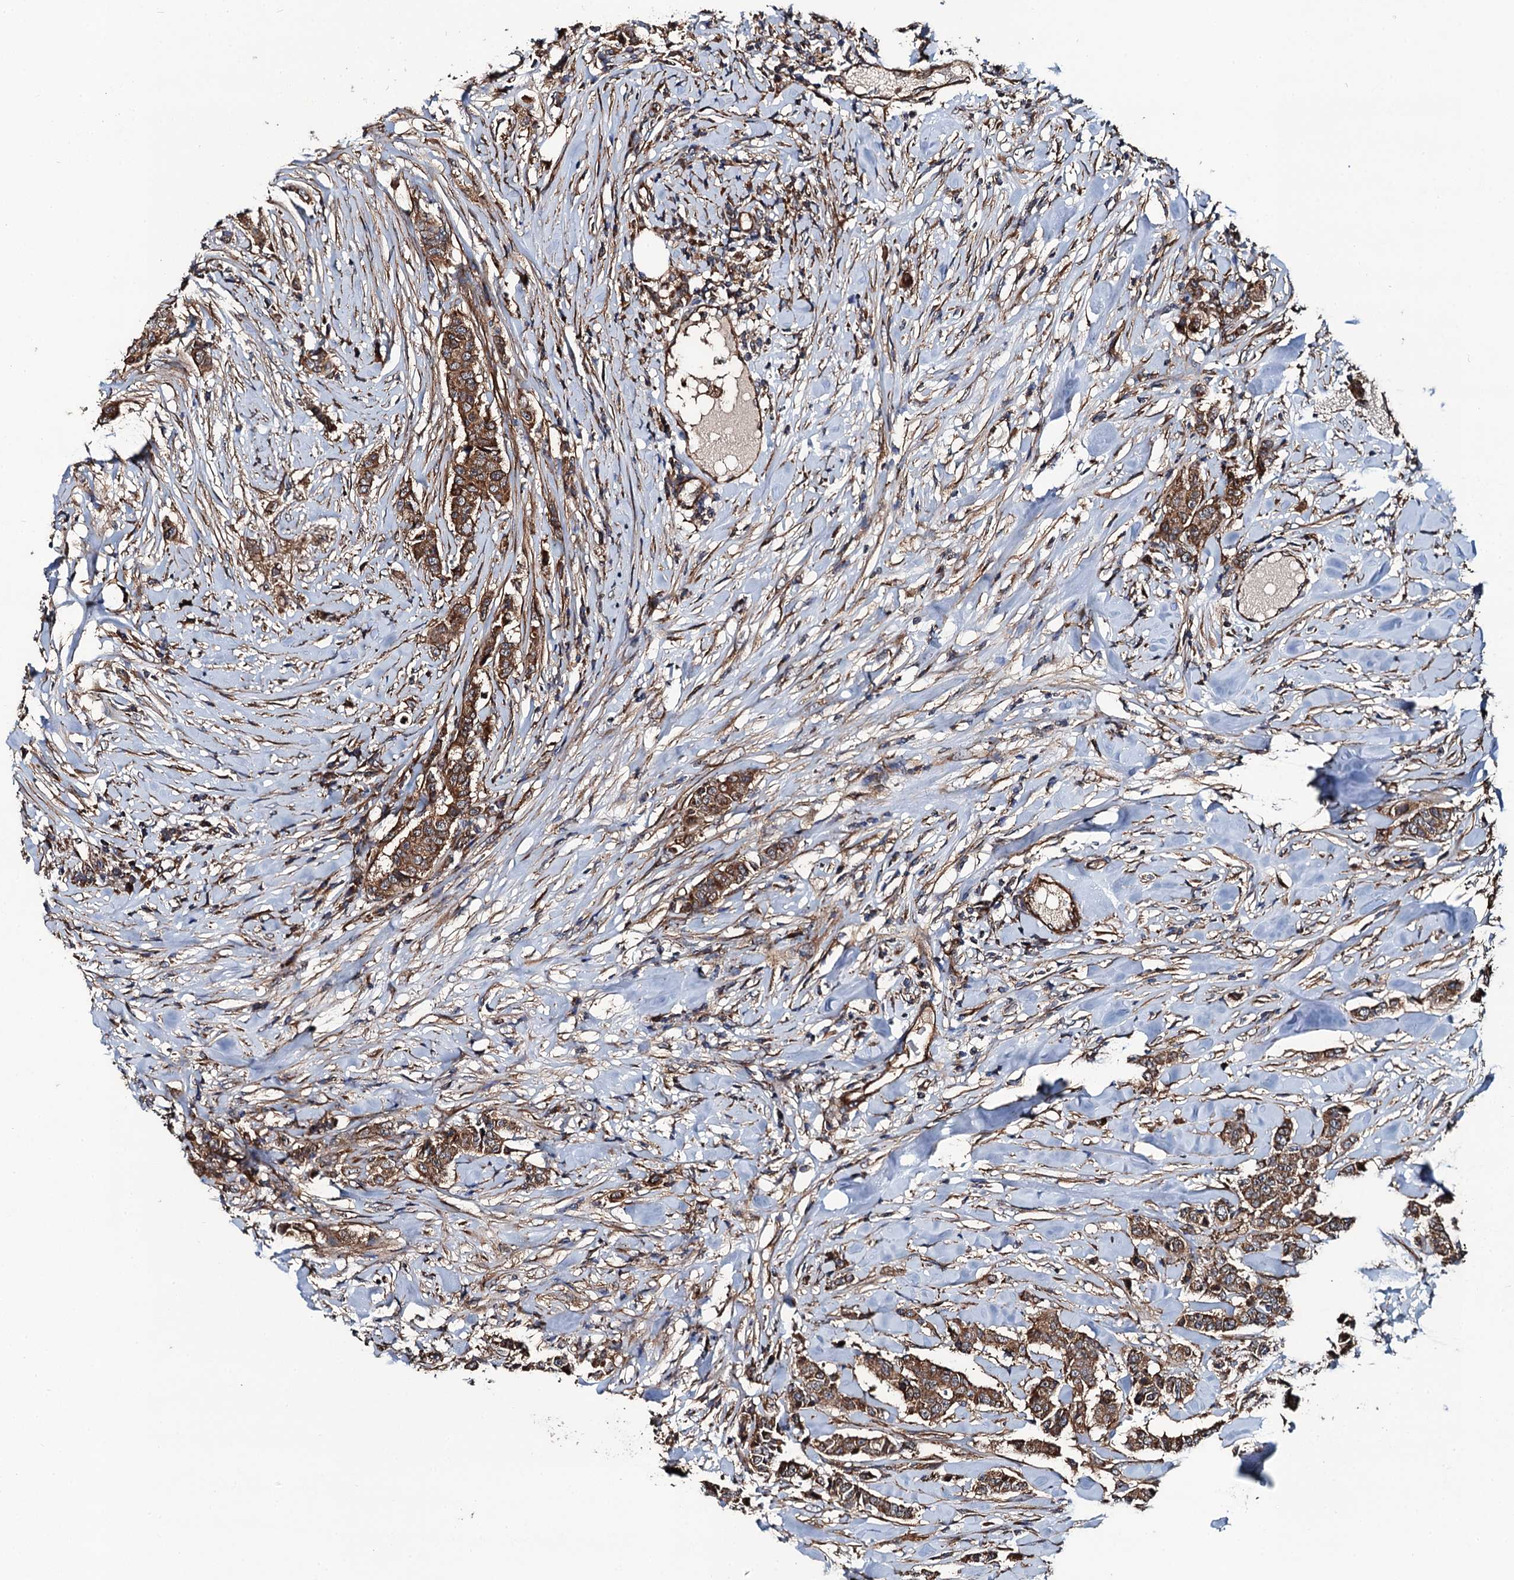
{"staining": {"intensity": "strong", "quantity": ">75%", "location": "cytoplasmic/membranous"}, "tissue": "breast cancer", "cell_type": "Tumor cells", "image_type": "cancer", "snomed": [{"axis": "morphology", "description": "Duct carcinoma"}, {"axis": "topography", "description": "Breast"}], "caption": "Immunohistochemistry (IHC) image of breast infiltrating ductal carcinoma stained for a protein (brown), which exhibits high levels of strong cytoplasmic/membranous positivity in about >75% of tumor cells.", "gene": "NEK1", "patient": {"sex": "female", "age": 40}}